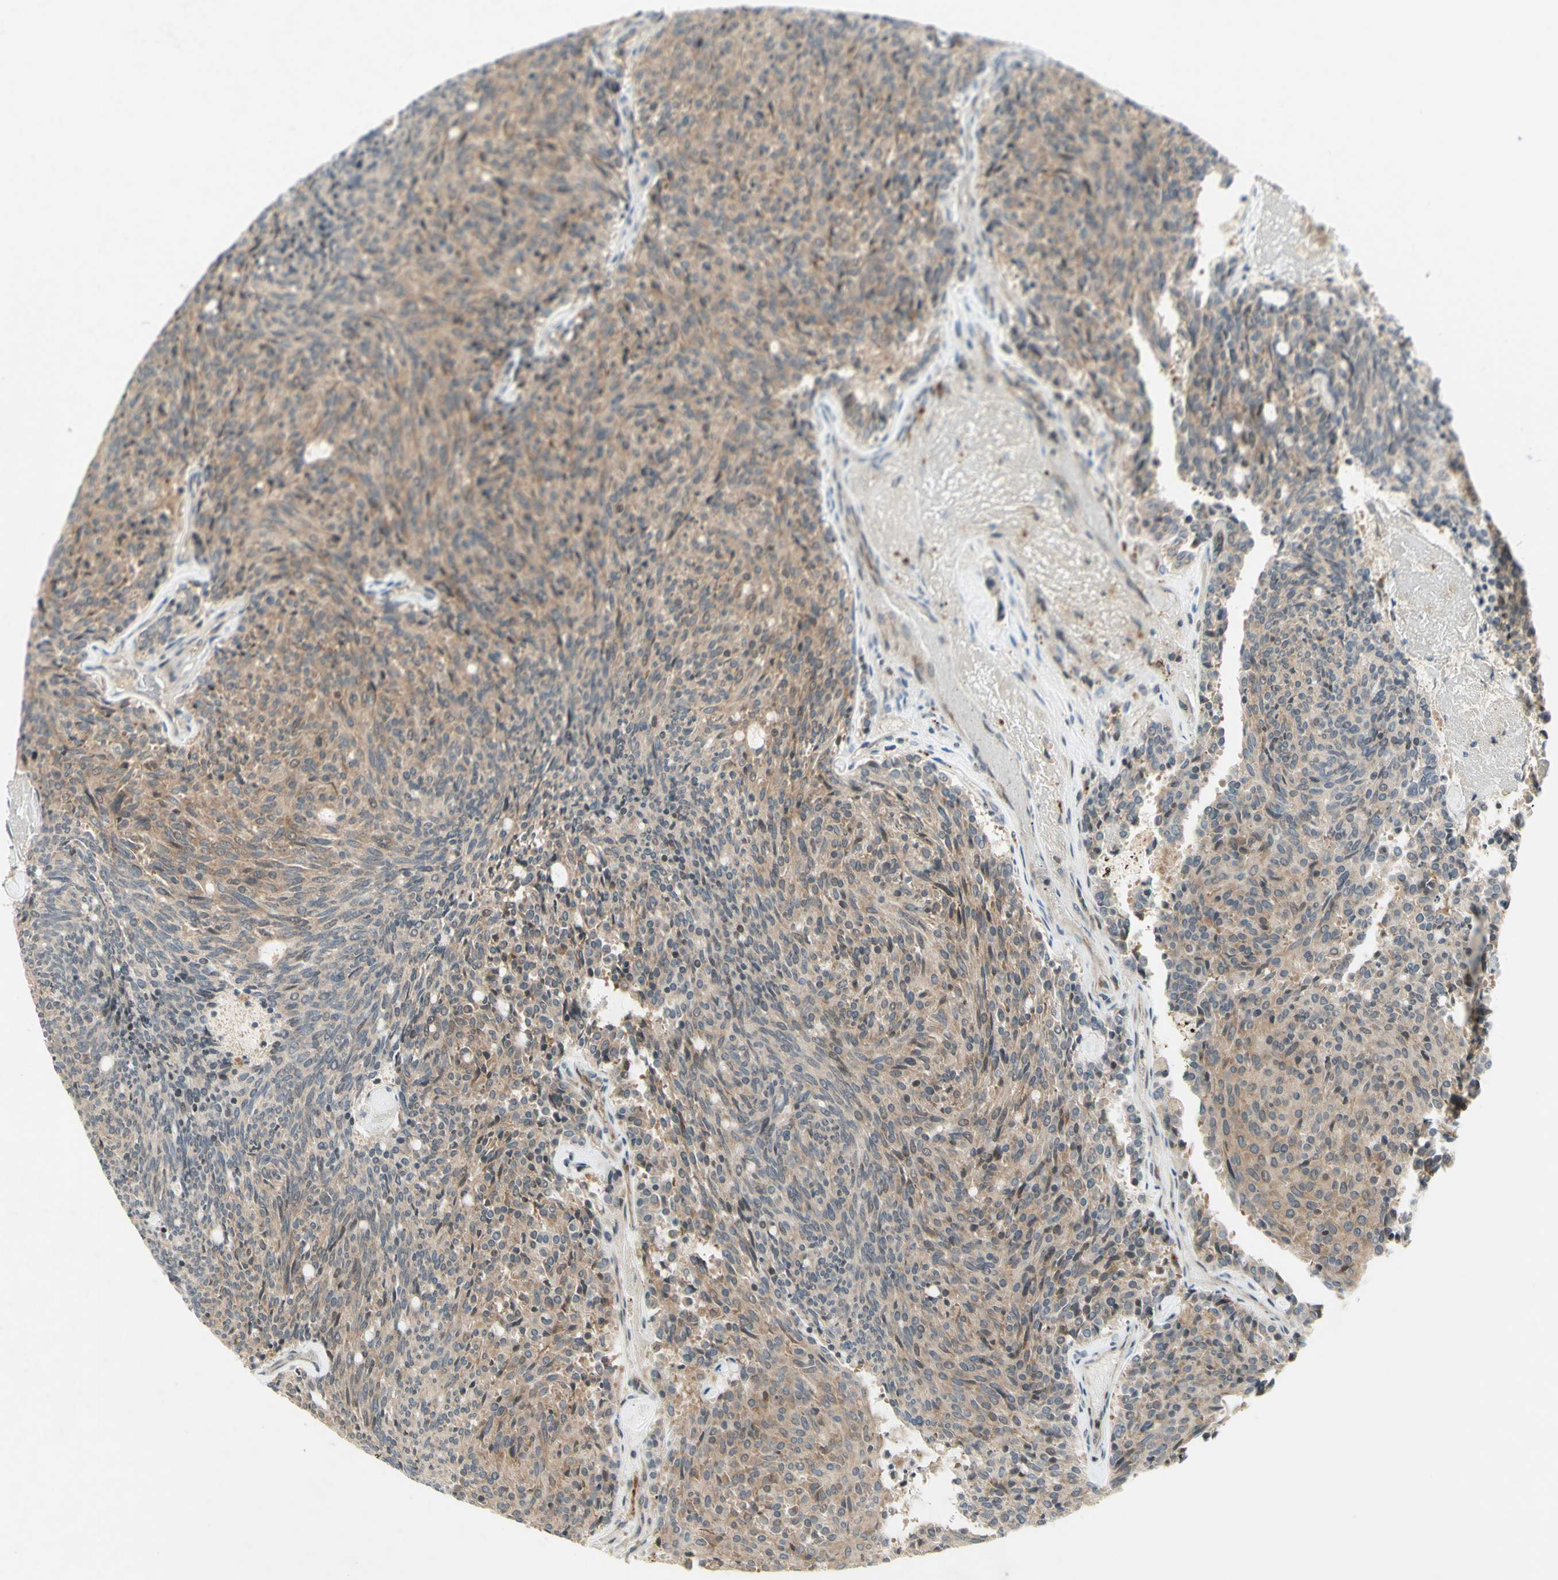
{"staining": {"intensity": "moderate", "quantity": "25%-75%", "location": "cytoplasmic/membranous"}, "tissue": "carcinoid", "cell_type": "Tumor cells", "image_type": "cancer", "snomed": [{"axis": "morphology", "description": "Carcinoid, malignant, NOS"}, {"axis": "topography", "description": "Pancreas"}], "caption": "Protein expression analysis of human carcinoid reveals moderate cytoplasmic/membranous staining in approximately 25%-75% of tumor cells. (IHC, brightfield microscopy, high magnification).", "gene": "ETF1", "patient": {"sex": "female", "age": 54}}